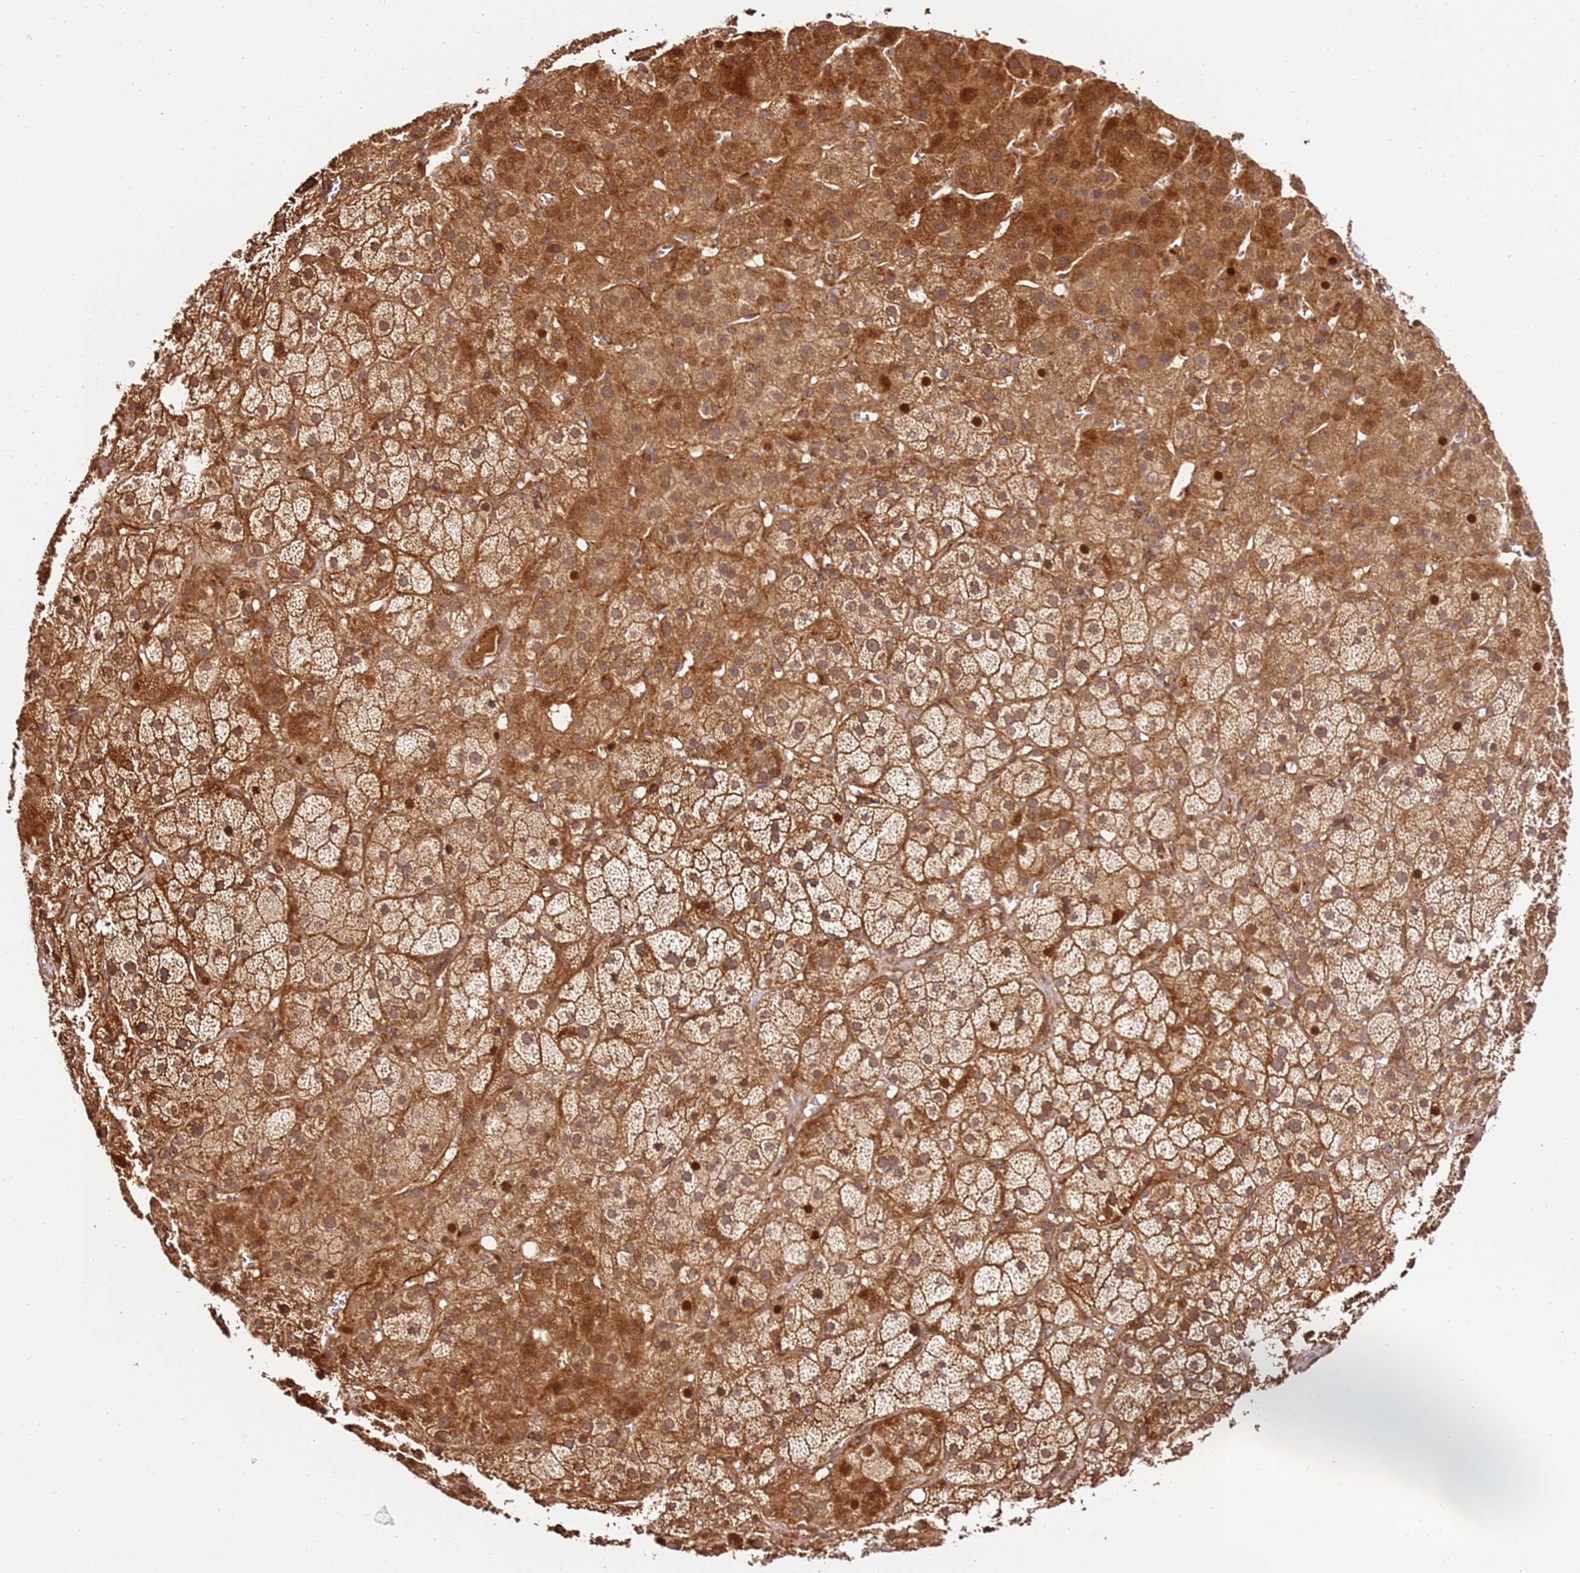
{"staining": {"intensity": "moderate", "quantity": ">75%", "location": "cytoplasmic/membranous,nuclear"}, "tissue": "adrenal gland", "cell_type": "Glandular cells", "image_type": "normal", "snomed": [{"axis": "morphology", "description": "Normal tissue, NOS"}, {"axis": "topography", "description": "Adrenal gland"}], "caption": "Moderate cytoplasmic/membranous,nuclear staining for a protein is seen in approximately >75% of glandular cells of benign adrenal gland using immunohistochemistry (IHC).", "gene": "KATNAL2", "patient": {"sex": "female", "age": 57}}